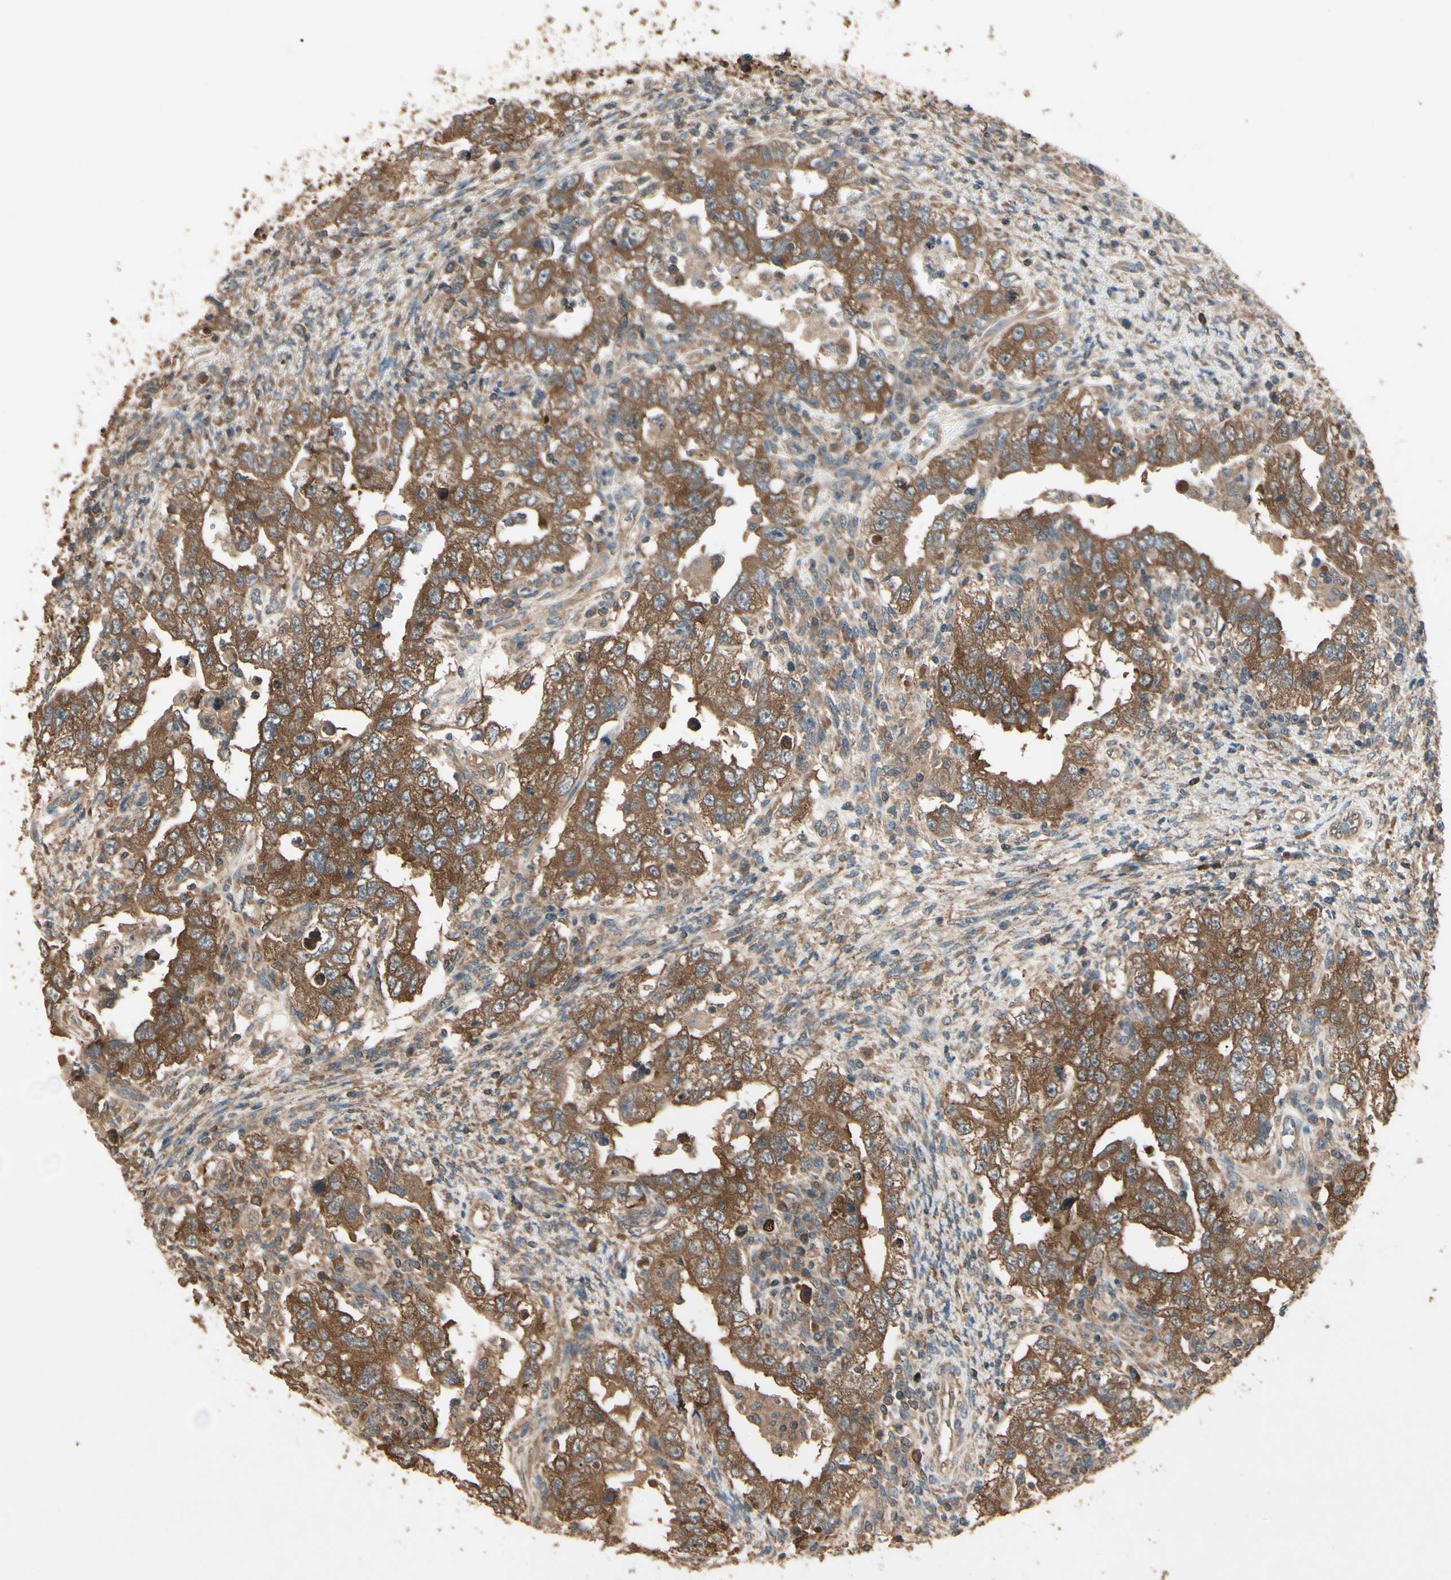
{"staining": {"intensity": "strong", "quantity": ">75%", "location": "cytoplasmic/membranous"}, "tissue": "testis cancer", "cell_type": "Tumor cells", "image_type": "cancer", "snomed": [{"axis": "morphology", "description": "Carcinoma, Embryonal, NOS"}, {"axis": "topography", "description": "Testis"}], "caption": "Brown immunohistochemical staining in human testis cancer shows strong cytoplasmic/membranous staining in approximately >75% of tumor cells.", "gene": "CCT7", "patient": {"sex": "male", "age": 26}}